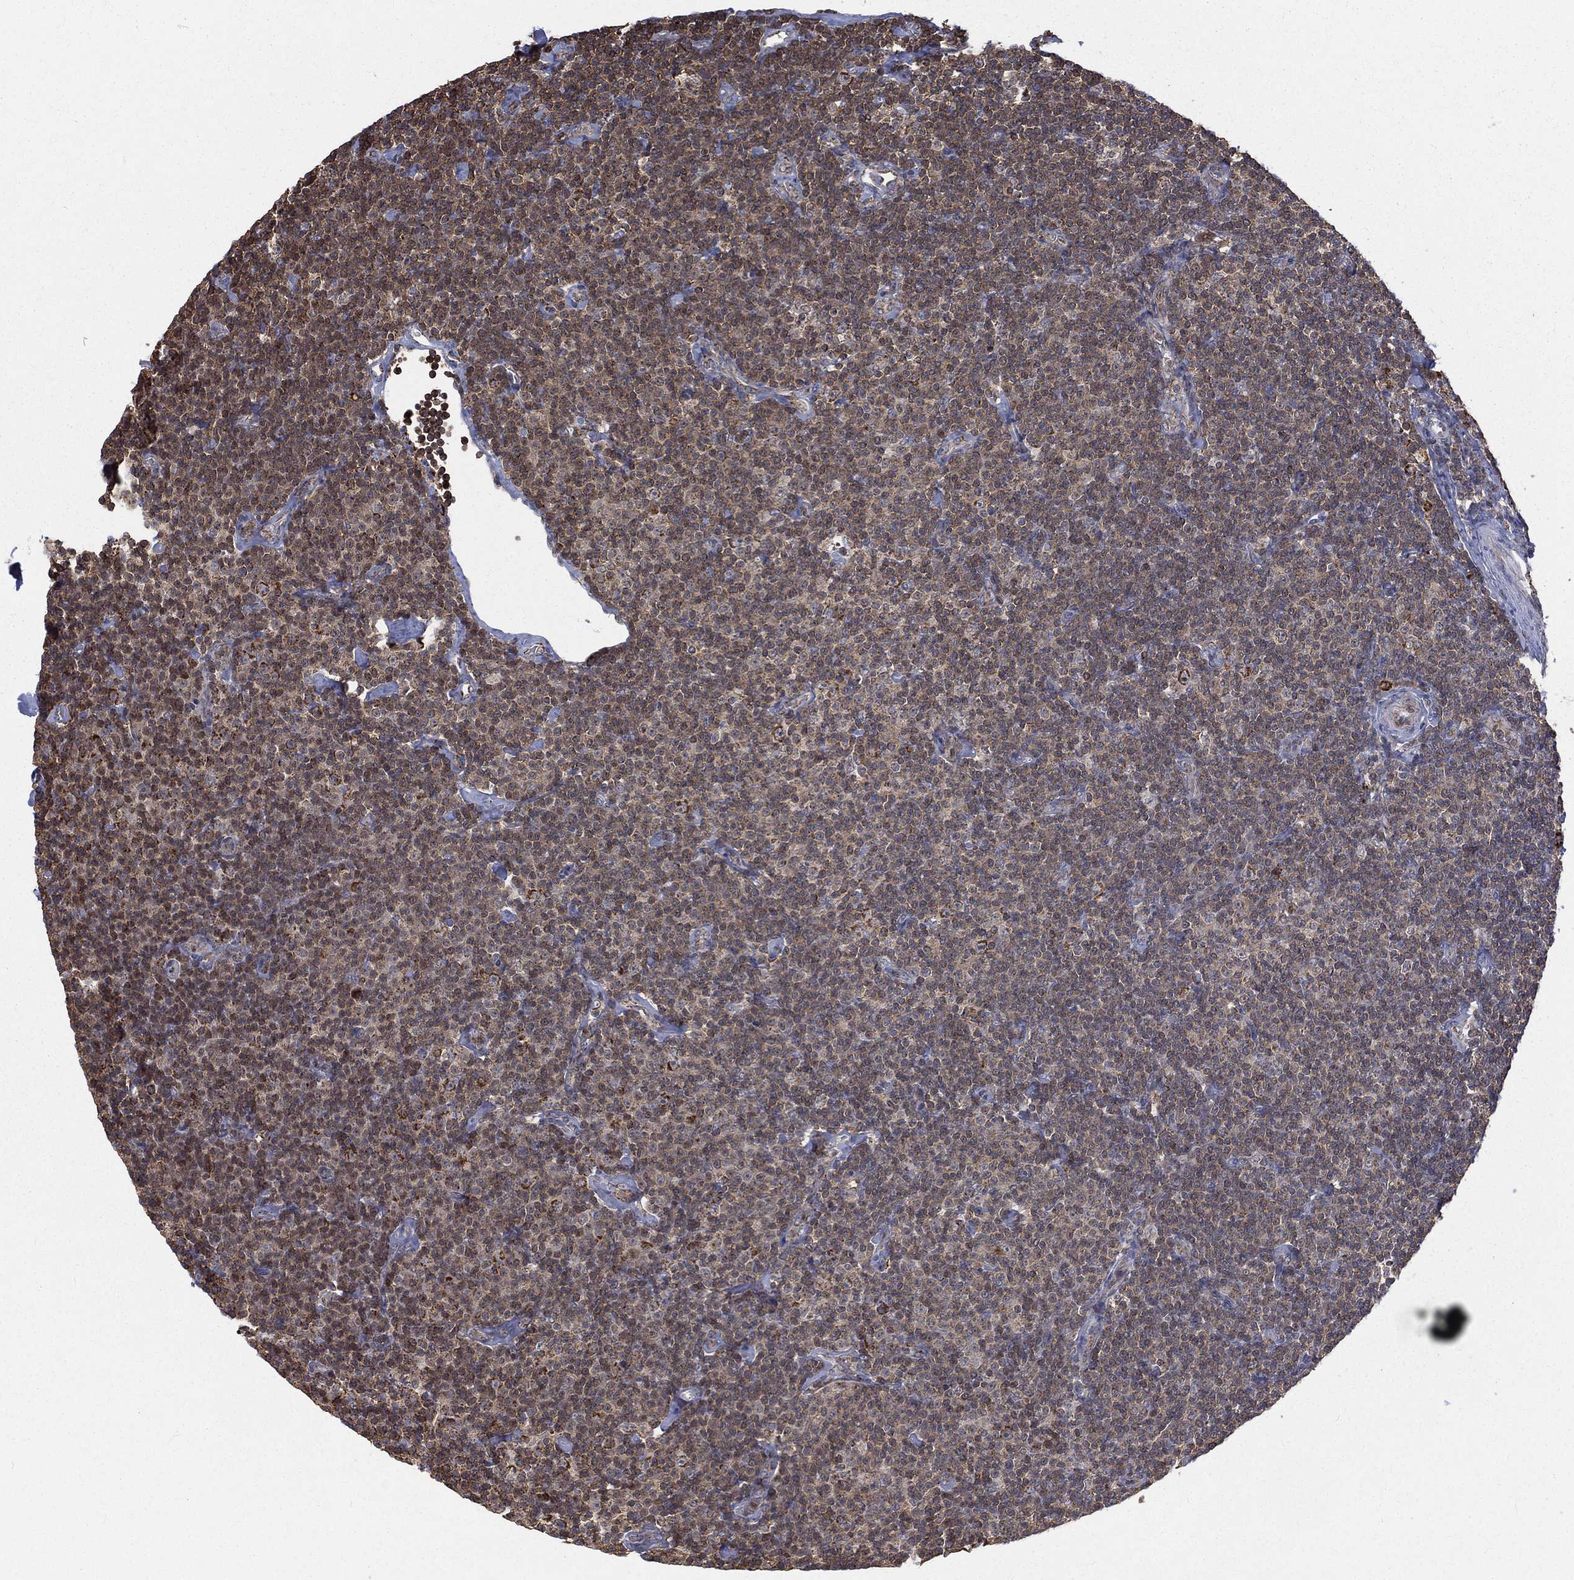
{"staining": {"intensity": "moderate", "quantity": "25%-75%", "location": "cytoplasmic/membranous"}, "tissue": "lymphoma", "cell_type": "Tumor cells", "image_type": "cancer", "snomed": [{"axis": "morphology", "description": "Malignant lymphoma, non-Hodgkin's type, Low grade"}, {"axis": "topography", "description": "Lymph node"}], "caption": "Immunohistochemical staining of low-grade malignant lymphoma, non-Hodgkin's type exhibits medium levels of moderate cytoplasmic/membranous positivity in approximately 25%-75% of tumor cells. (Brightfield microscopy of DAB IHC at high magnification).", "gene": "RIN3", "patient": {"sex": "male", "age": 81}}